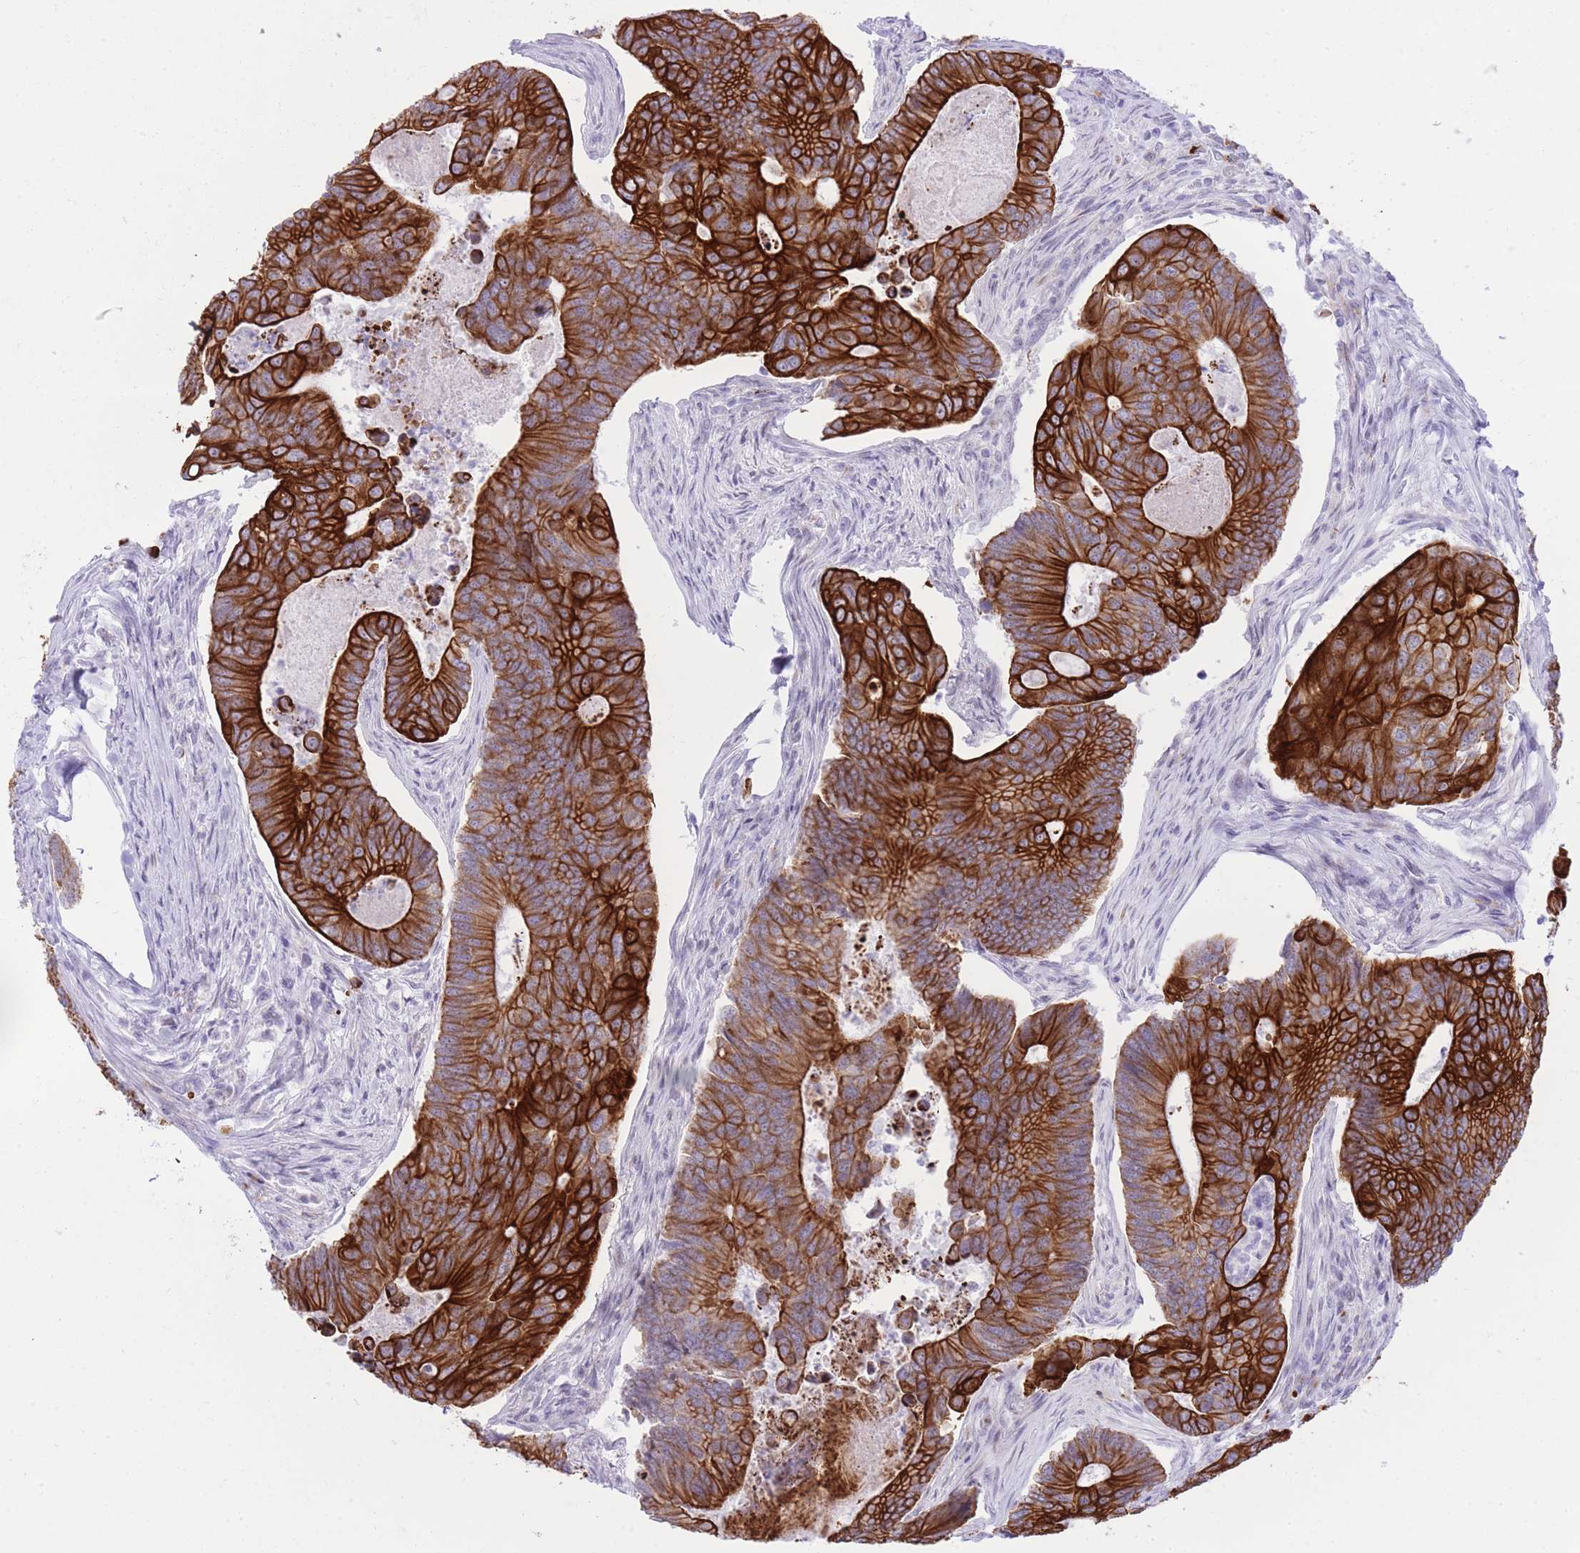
{"staining": {"intensity": "strong", "quantity": ">75%", "location": "cytoplasmic/membranous"}, "tissue": "colorectal cancer", "cell_type": "Tumor cells", "image_type": "cancer", "snomed": [{"axis": "morphology", "description": "Adenocarcinoma, NOS"}, {"axis": "topography", "description": "Colon"}], "caption": "A high-resolution image shows IHC staining of colorectal cancer (adenocarcinoma), which exhibits strong cytoplasmic/membranous expression in about >75% of tumor cells.", "gene": "MEIS3", "patient": {"sex": "female", "age": 67}}